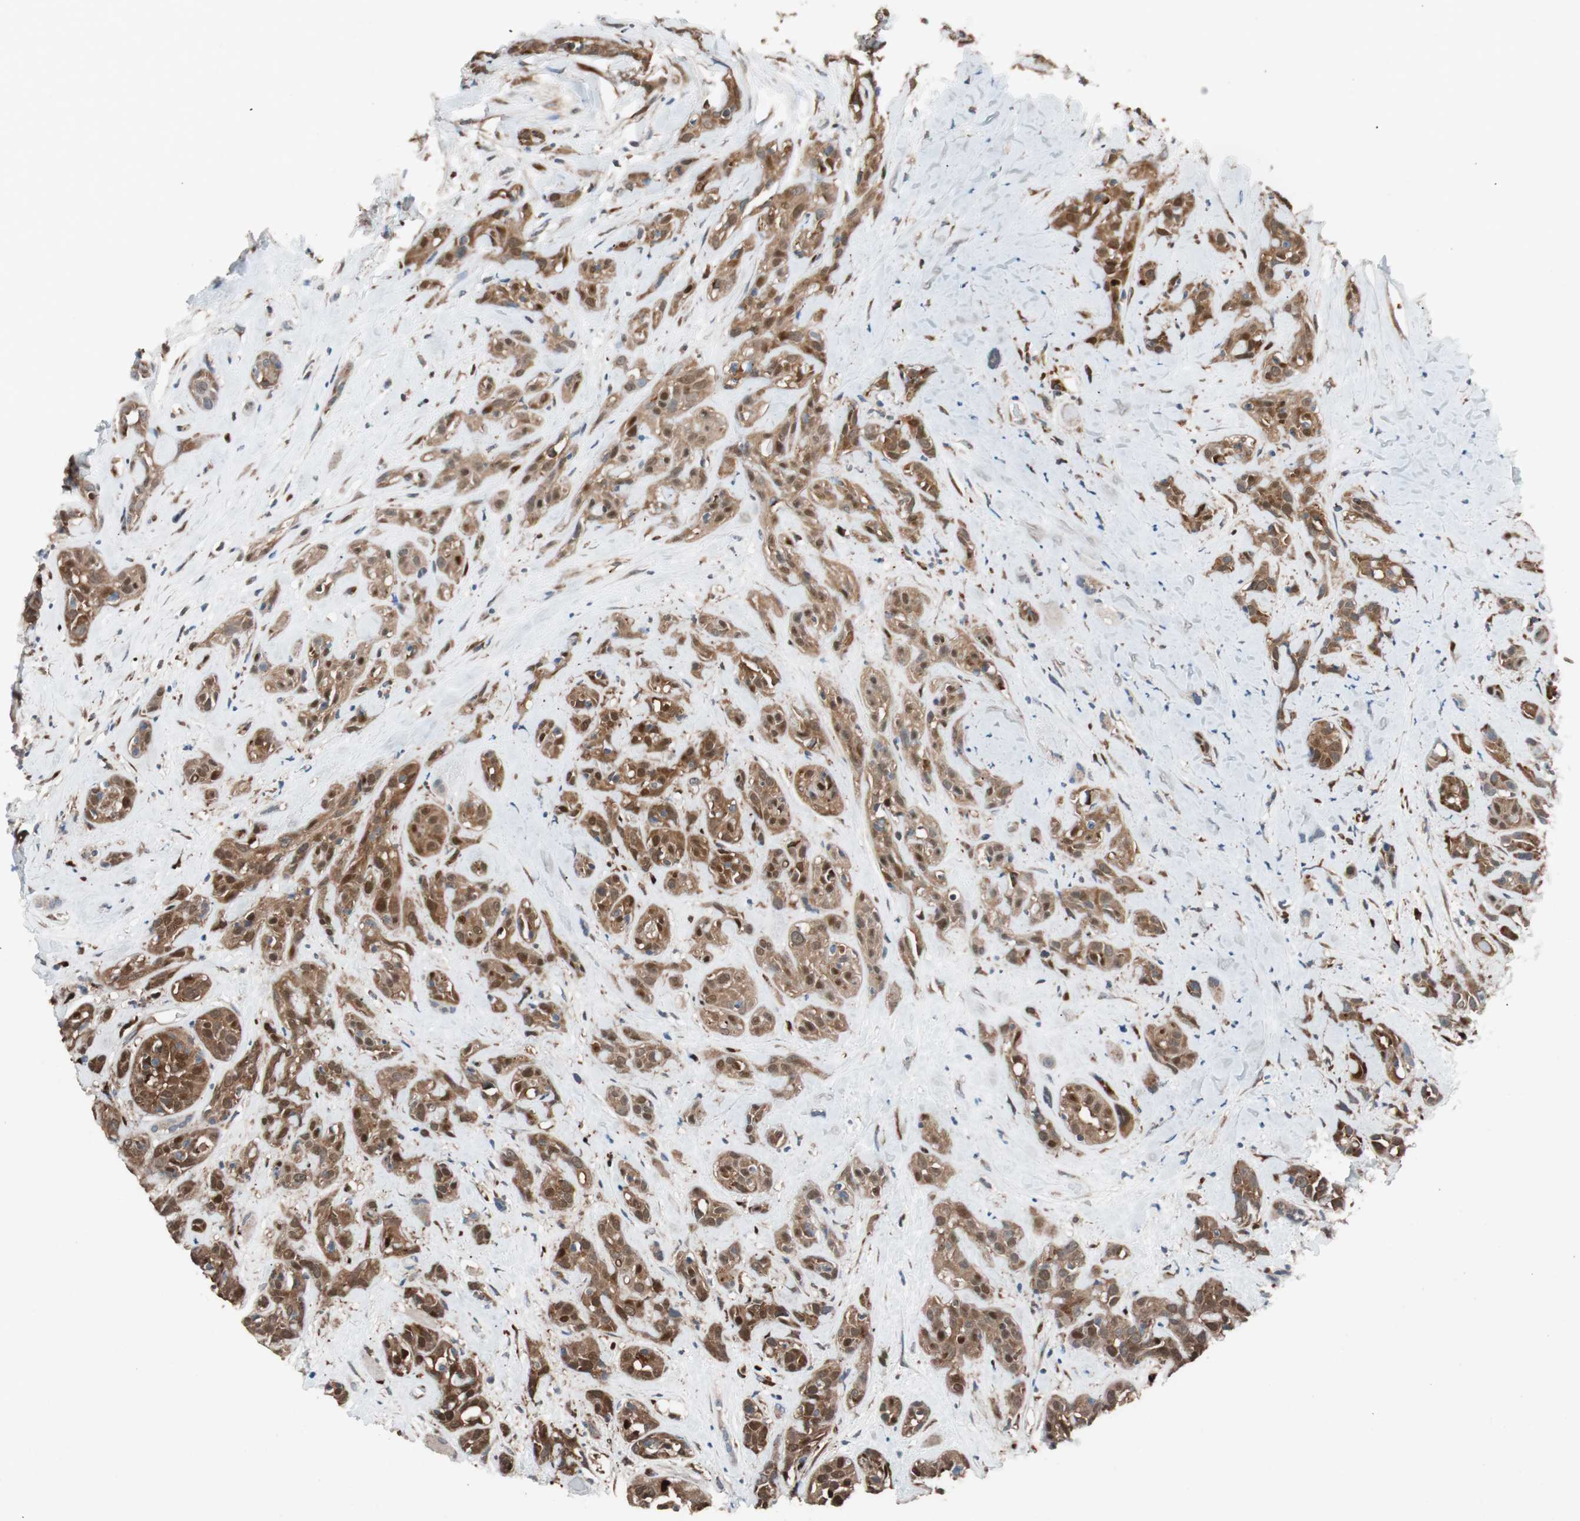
{"staining": {"intensity": "strong", "quantity": ">75%", "location": "cytoplasmic/membranous,nuclear"}, "tissue": "head and neck cancer", "cell_type": "Tumor cells", "image_type": "cancer", "snomed": [{"axis": "morphology", "description": "Squamous cell carcinoma, NOS"}, {"axis": "topography", "description": "Head-Neck"}], "caption": "Head and neck cancer (squamous cell carcinoma) stained with IHC shows strong cytoplasmic/membranous and nuclear expression in about >75% of tumor cells.", "gene": "FAAH", "patient": {"sex": "male", "age": 62}}